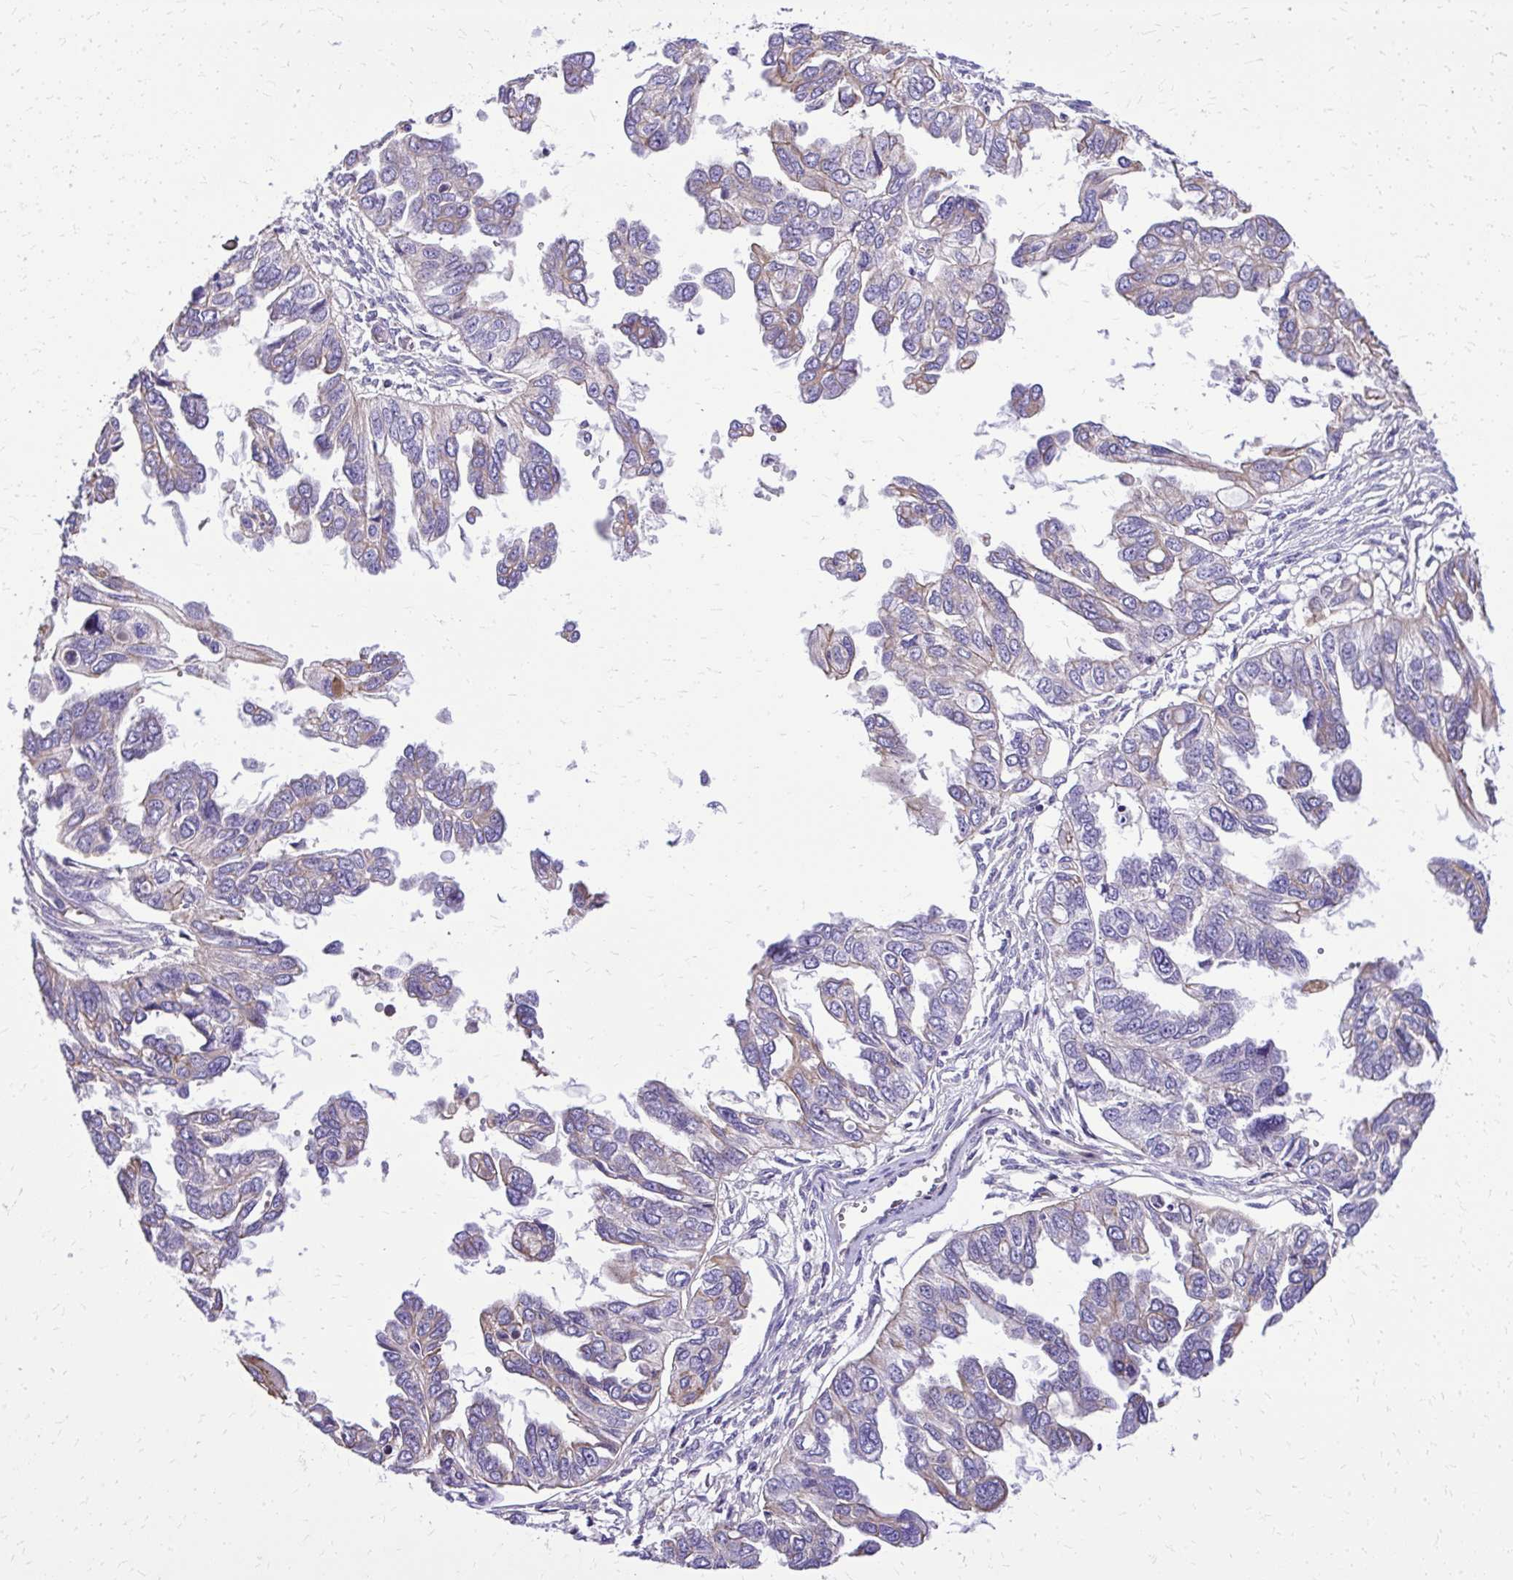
{"staining": {"intensity": "weak", "quantity": "<25%", "location": "cytoplasmic/membranous"}, "tissue": "ovarian cancer", "cell_type": "Tumor cells", "image_type": "cancer", "snomed": [{"axis": "morphology", "description": "Cystadenocarcinoma, serous, NOS"}, {"axis": "topography", "description": "Ovary"}], "caption": "A histopathology image of ovarian serous cystadenocarcinoma stained for a protein demonstrates no brown staining in tumor cells.", "gene": "RUNDC3B", "patient": {"sex": "female", "age": 53}}